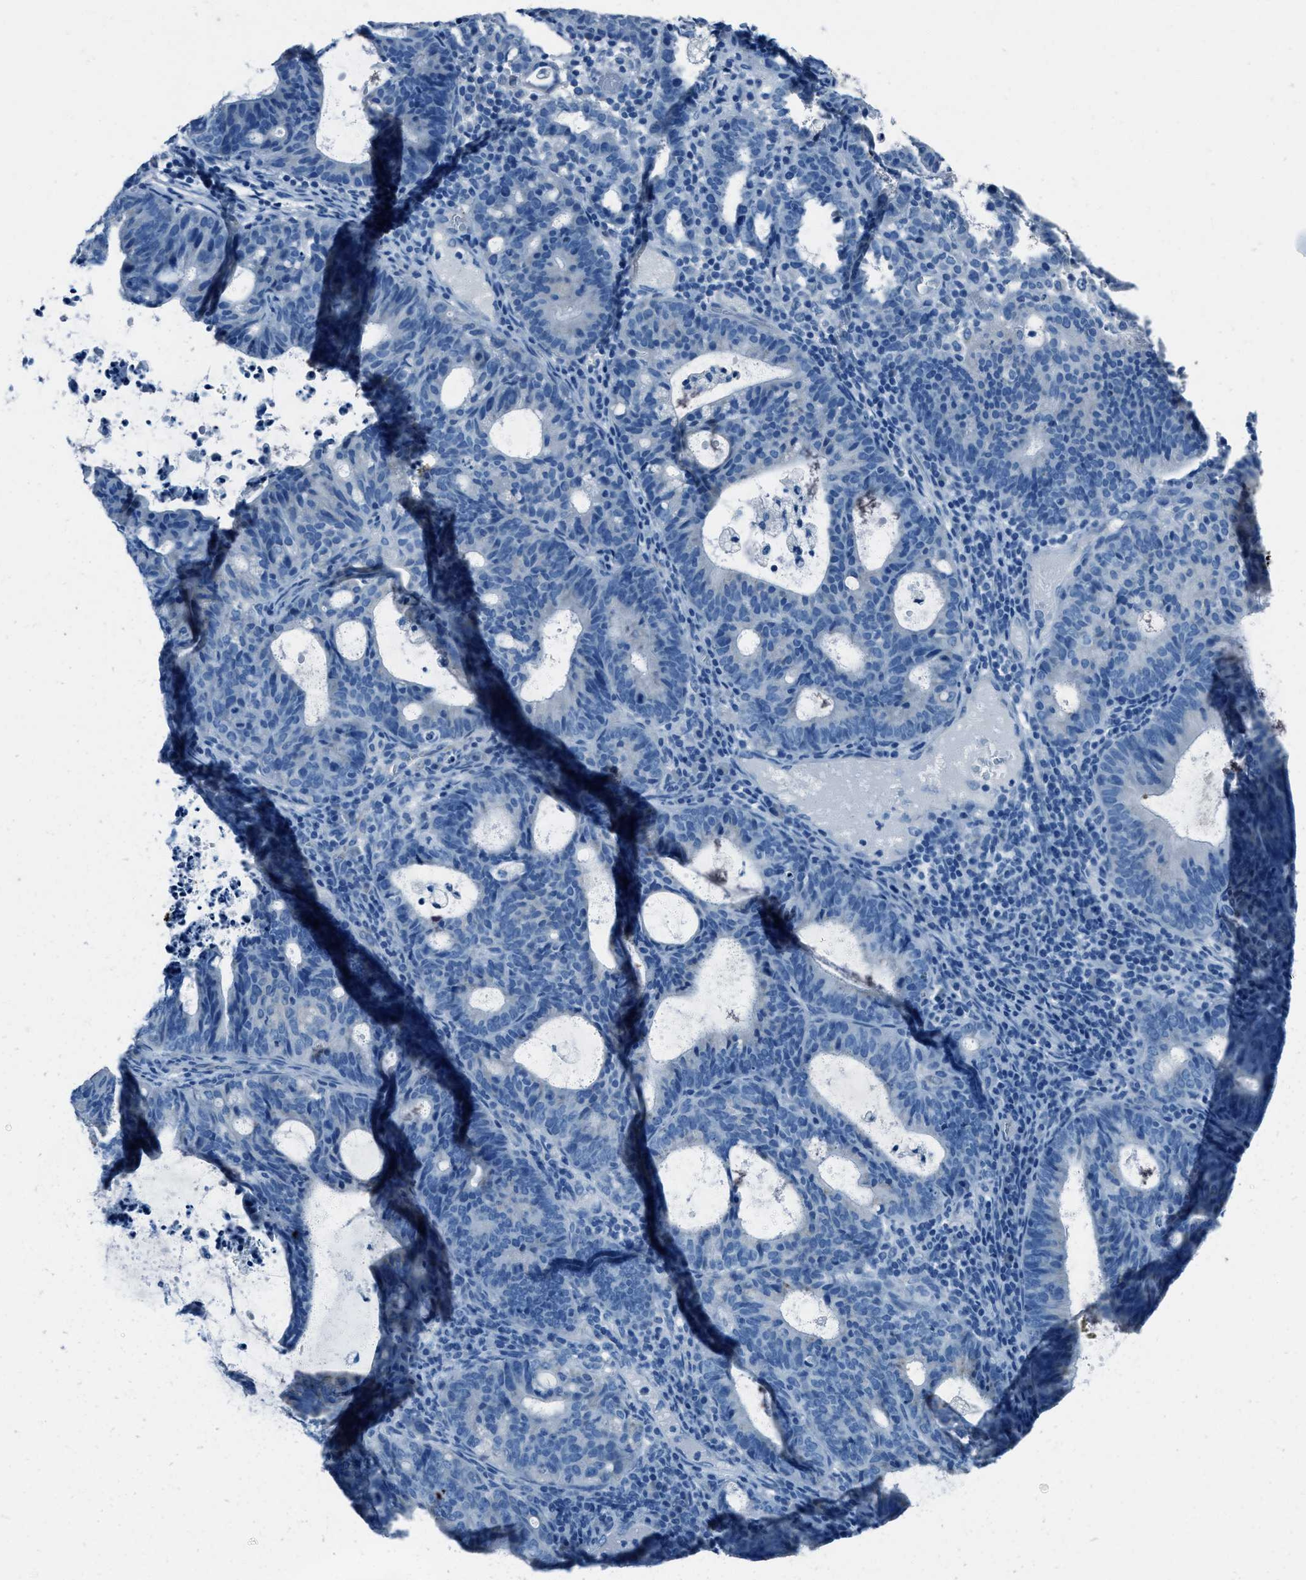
{"staining": {"intensity": "negative", "quantity": "none", "location": "none"}, "tissue": "endometrial cancer", "cell_type": "Tumor cells", "image_type": "cancer", "snomed": [{"axis": "morphology", "description": "Adenocarcinoma, NOS"}, {"axis": "topography", "description": "Uterus"}], "caption": "Protein analysis of endometrial cancer (adenocarcinoma) exhibits no significant expression in tumor cells.", "gene": "AMACR", "patient": {"sex": "female", "age": 83}}